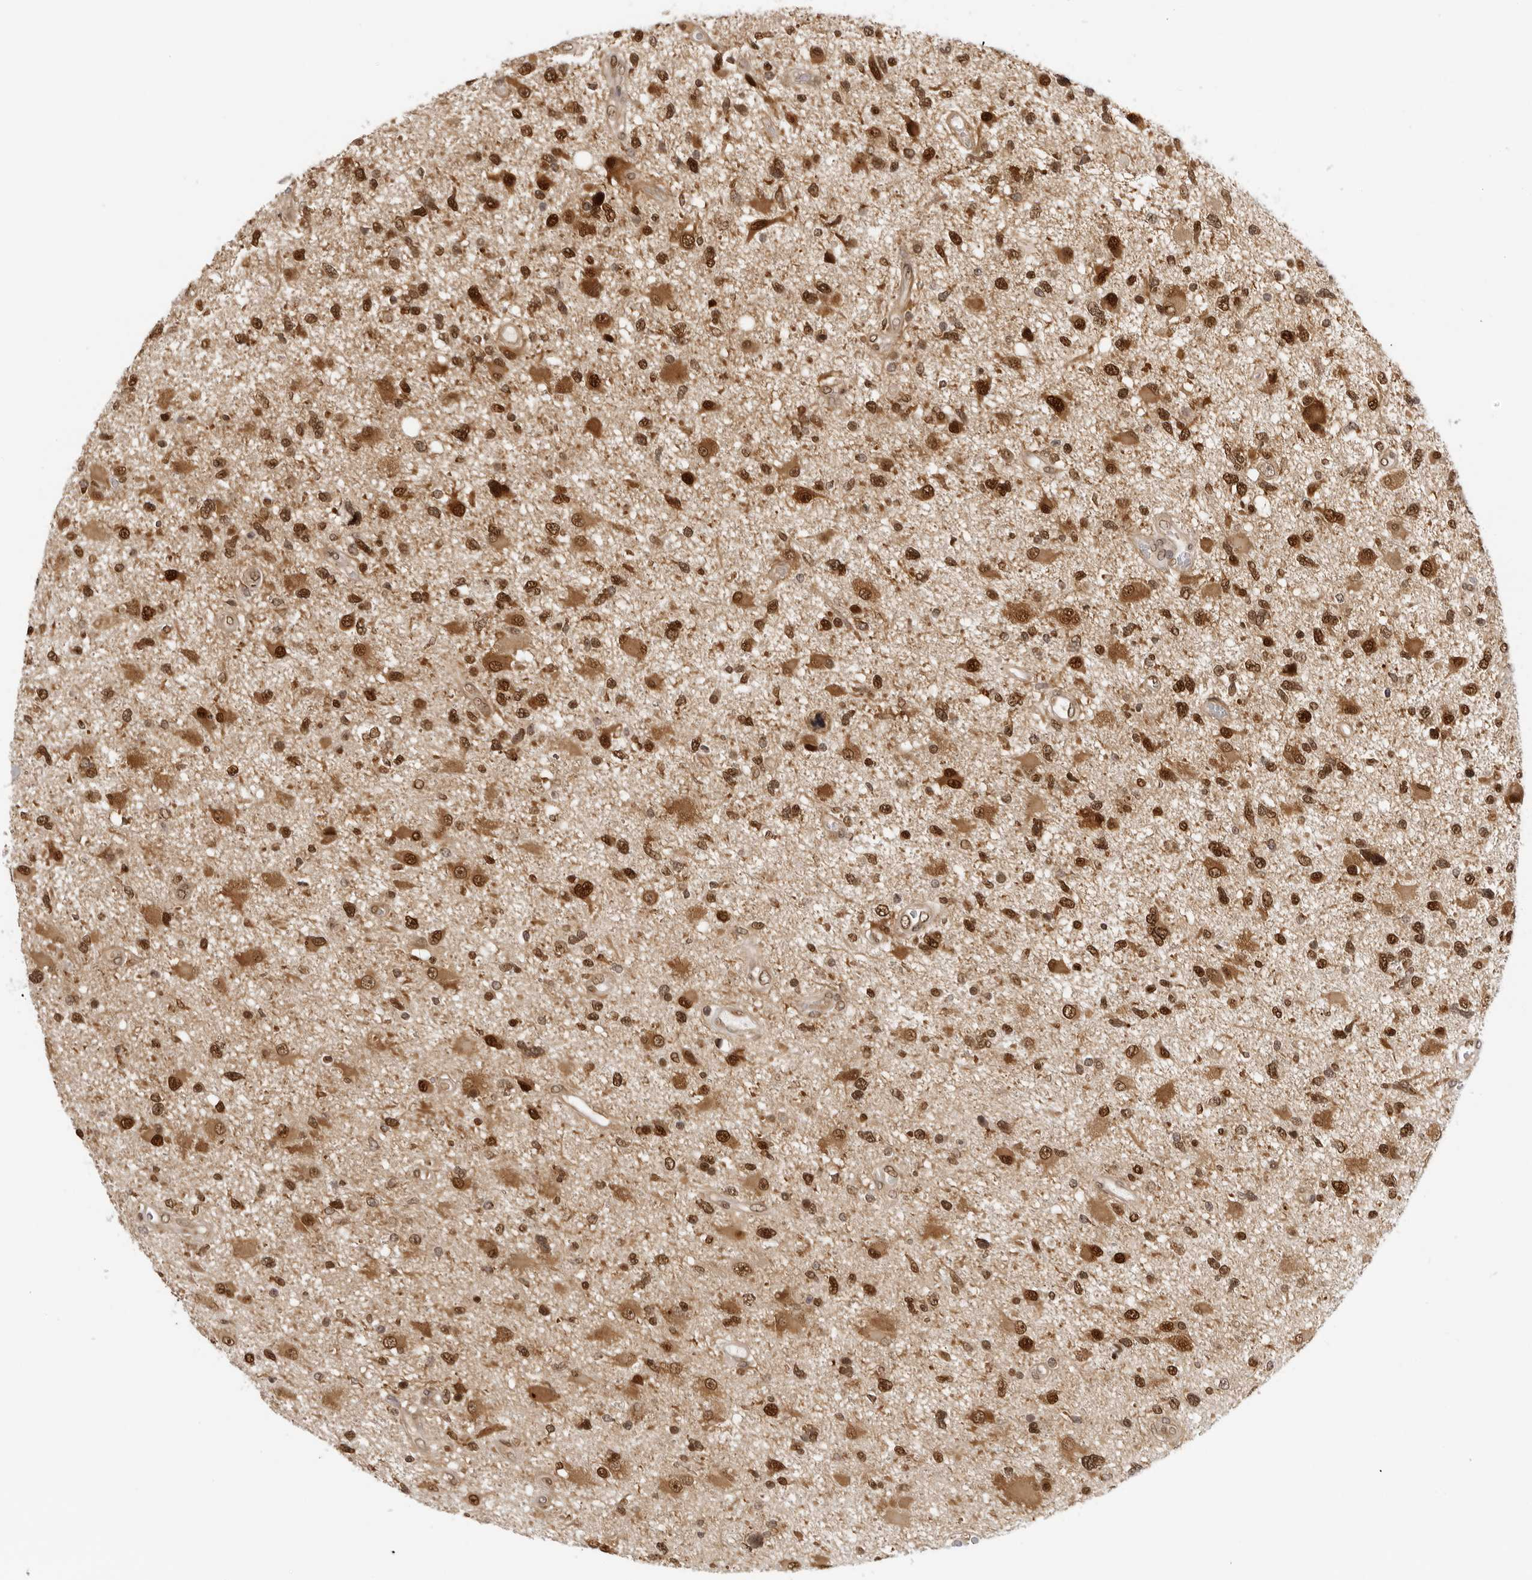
{"staining": {"intensity": "strong", "quantity": ">75%", "location": "cytoplasmic/membranous,nuclear"}, "tissue": "glioma", "cell_type": "Tumor cells", "image_type": "cancer", "snomed": [{"axis": "morphology", "description": "Glioma, malignant, High grade"}, {"axis": "topography", "description": "Brain"}], "caption": "Immunohistochemistry of glioma shows high levels of strong cytoplasmic/membranous and nuclear expression in approximately >75% of tumor cells.", "gene": "WDR77", "patient": {"sex": "male", "age": 33}}